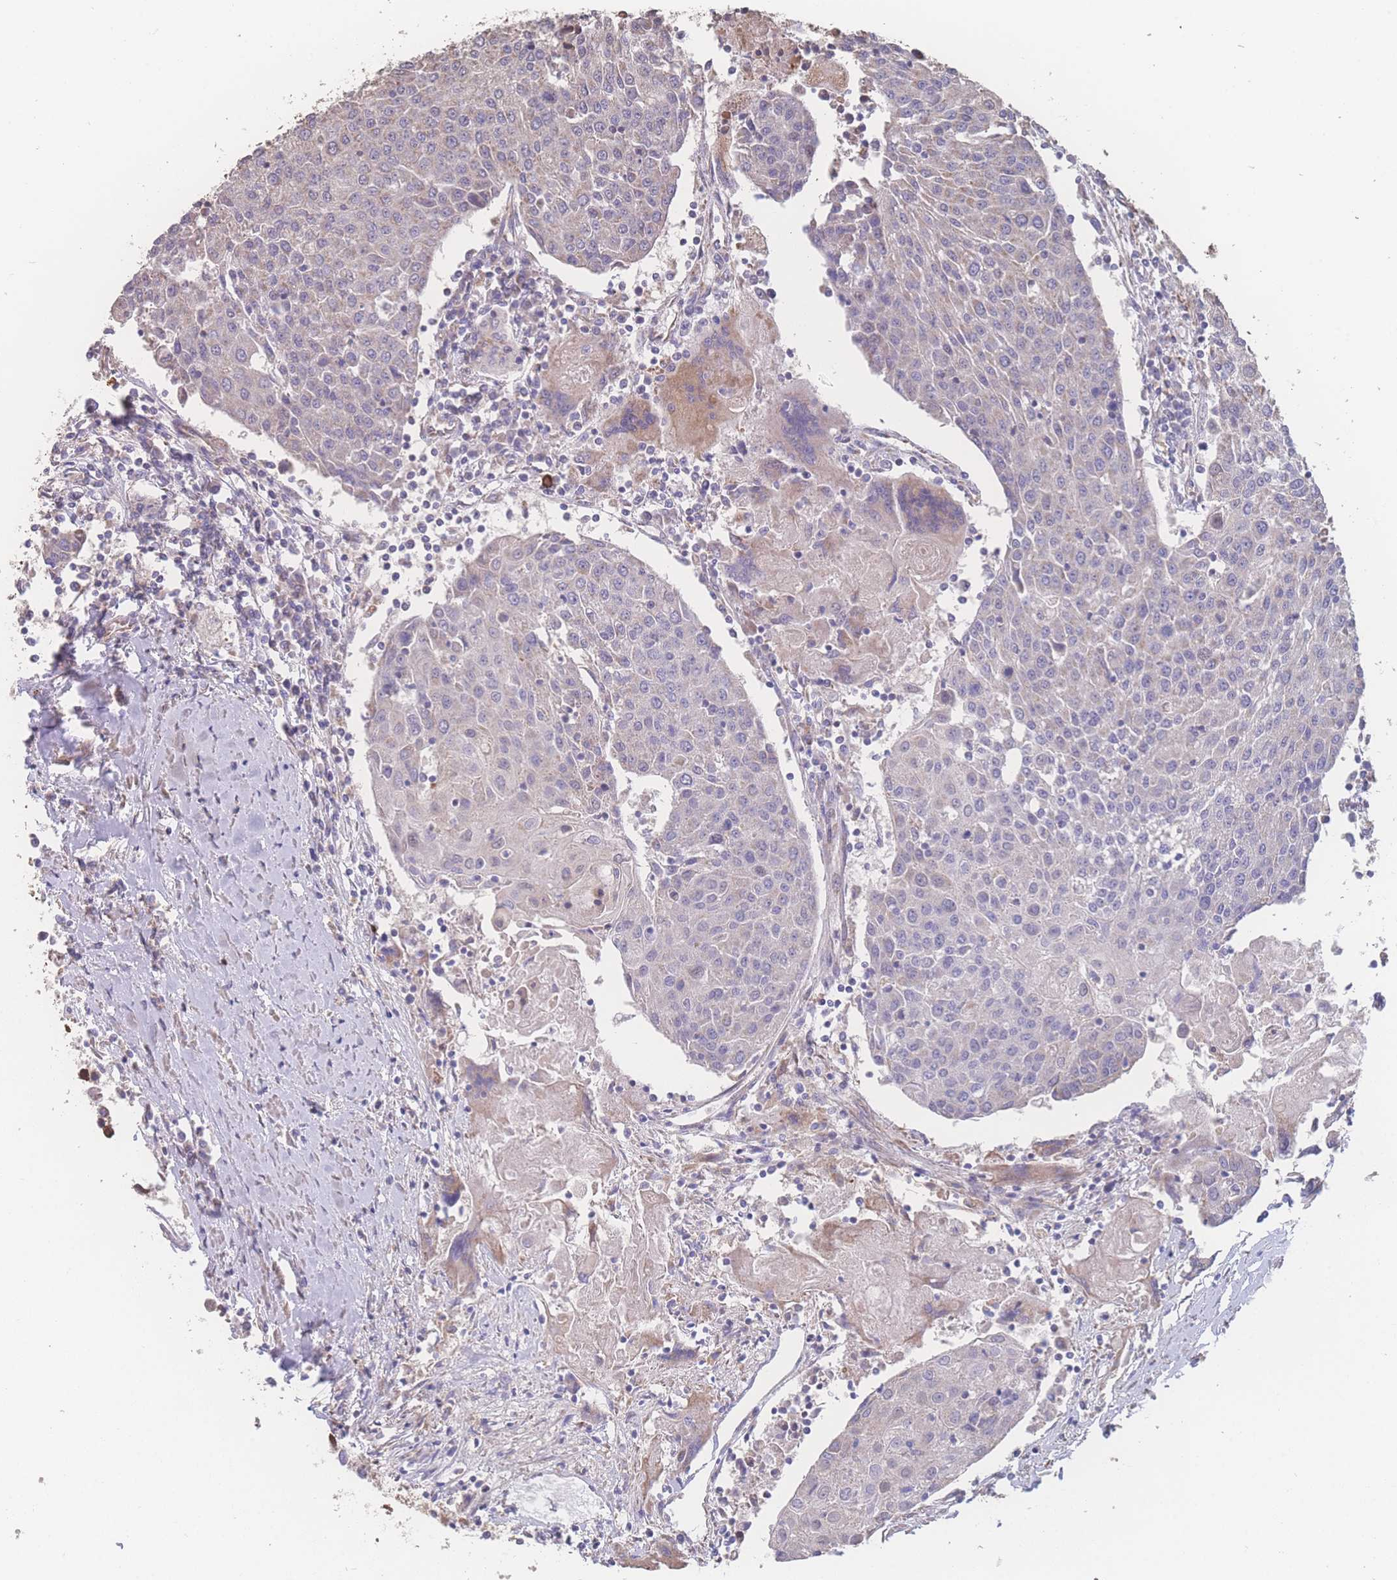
{"staining": {"intensity": "negative", "quantity": "none", "location": "none"}, "tissue": "urothelial cancer", "cell_type": "Tumor cells", "image_type": "cancer", "snomed": [{"axis": "morphology", "description": "Urothelial carcinoma, High grade"}, {"axis": "topography", "description": "Urinary bladder"}], "caption": "This photomicrograph is of urothelial cancer stained with IHC to label a protein in brown with the nuclei are counter-stained blue. There is no positivity in tumor cells.", "gene": "SGSM3", "patient": {"sex": "female", "age": 85}}